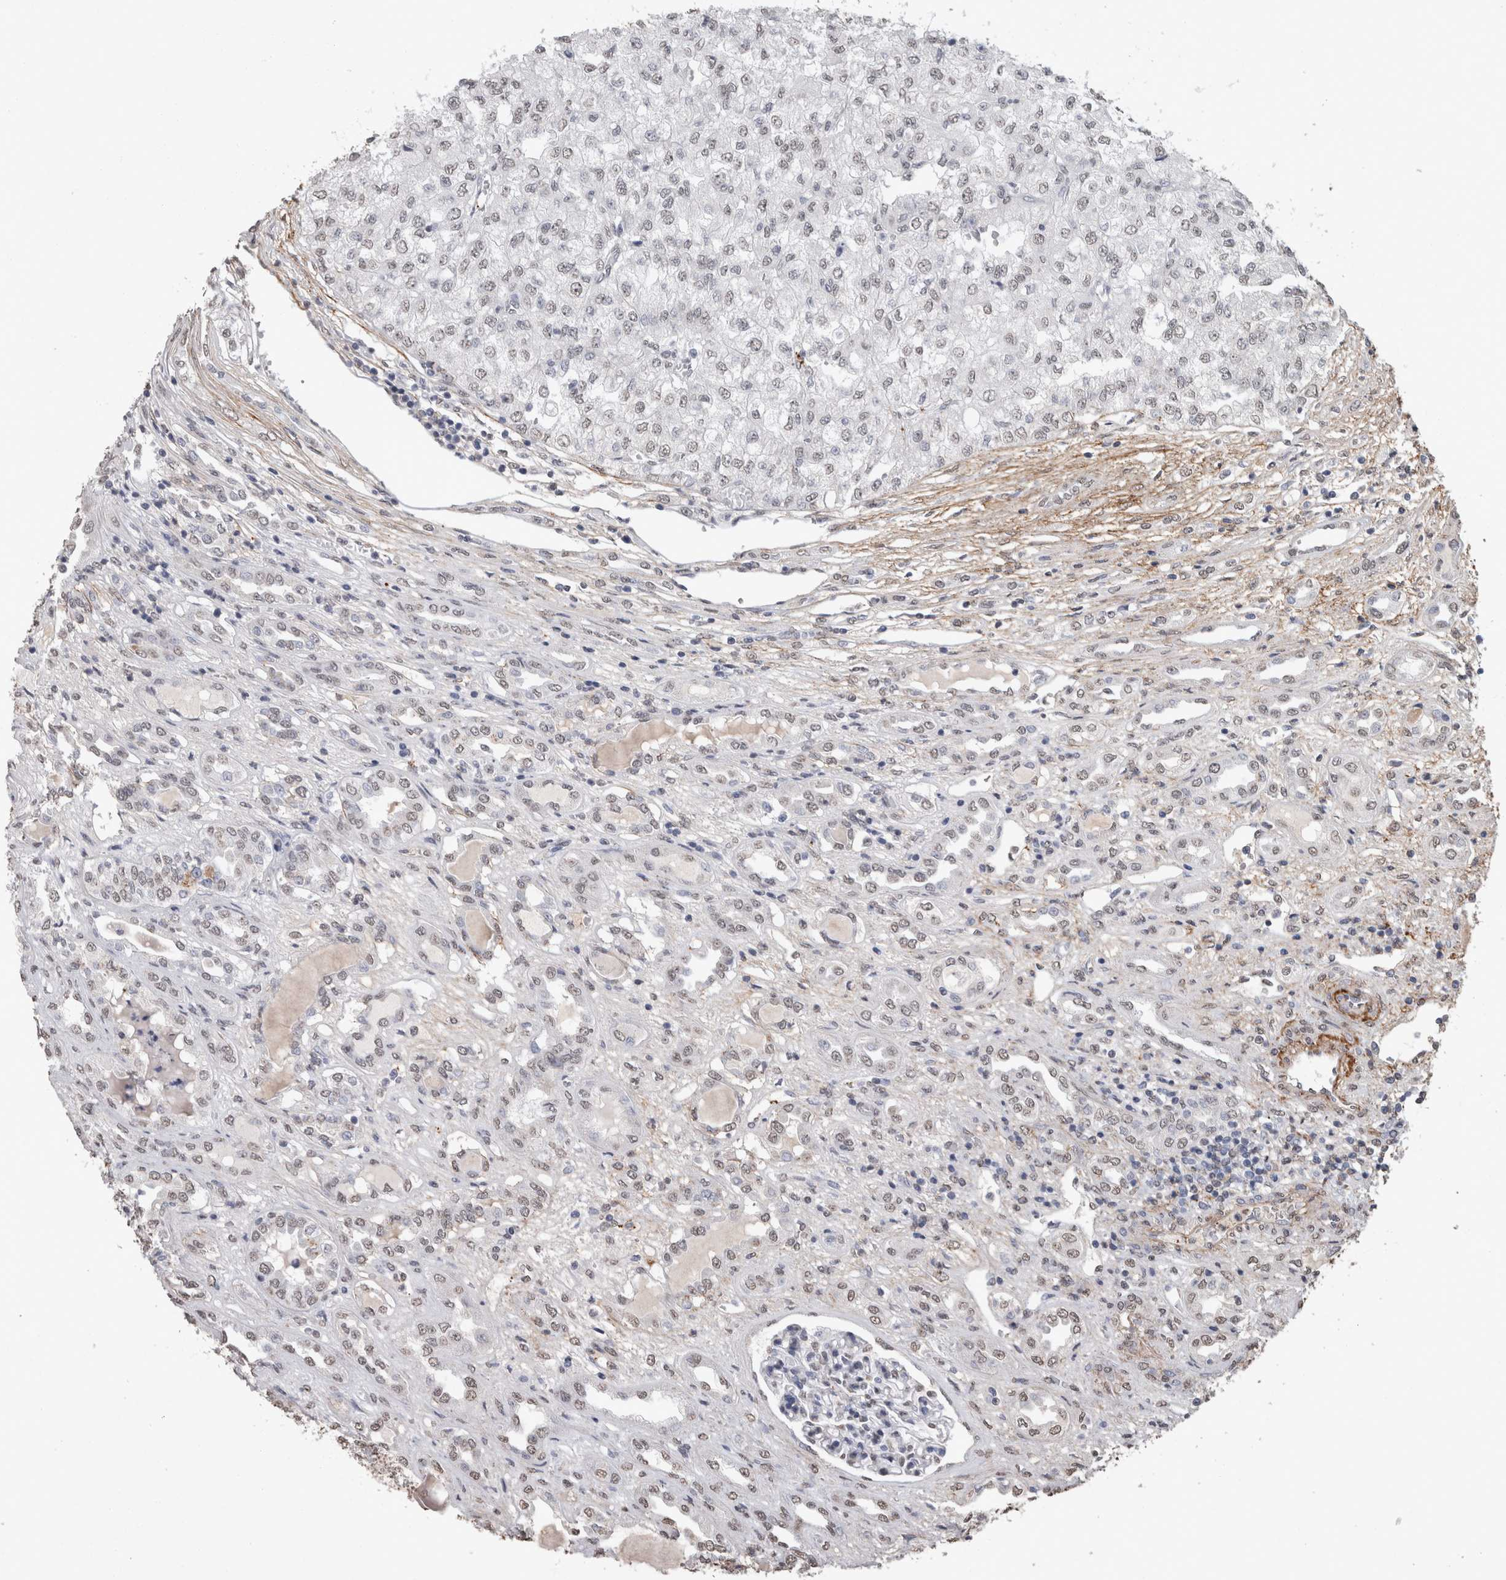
{"staining": {"intensity": "negative", "quantity": "none", "location": "none"}, "tissue": "renal cancer", "cell_type": "Tumor cells", "image_type": "cancer", "snomed": [{"axis": "morphology", "description": "Adenocarcinoma, NOS"}, {"axis": "topography", "description": "Kidney"}], "caption": "High power microscopy histopathology image of an IHC image of renal cancer, revealing no significant positivity in tumor cells.", "gene": "LTBP1", "patient": {"sex": "female", "age": 54}}